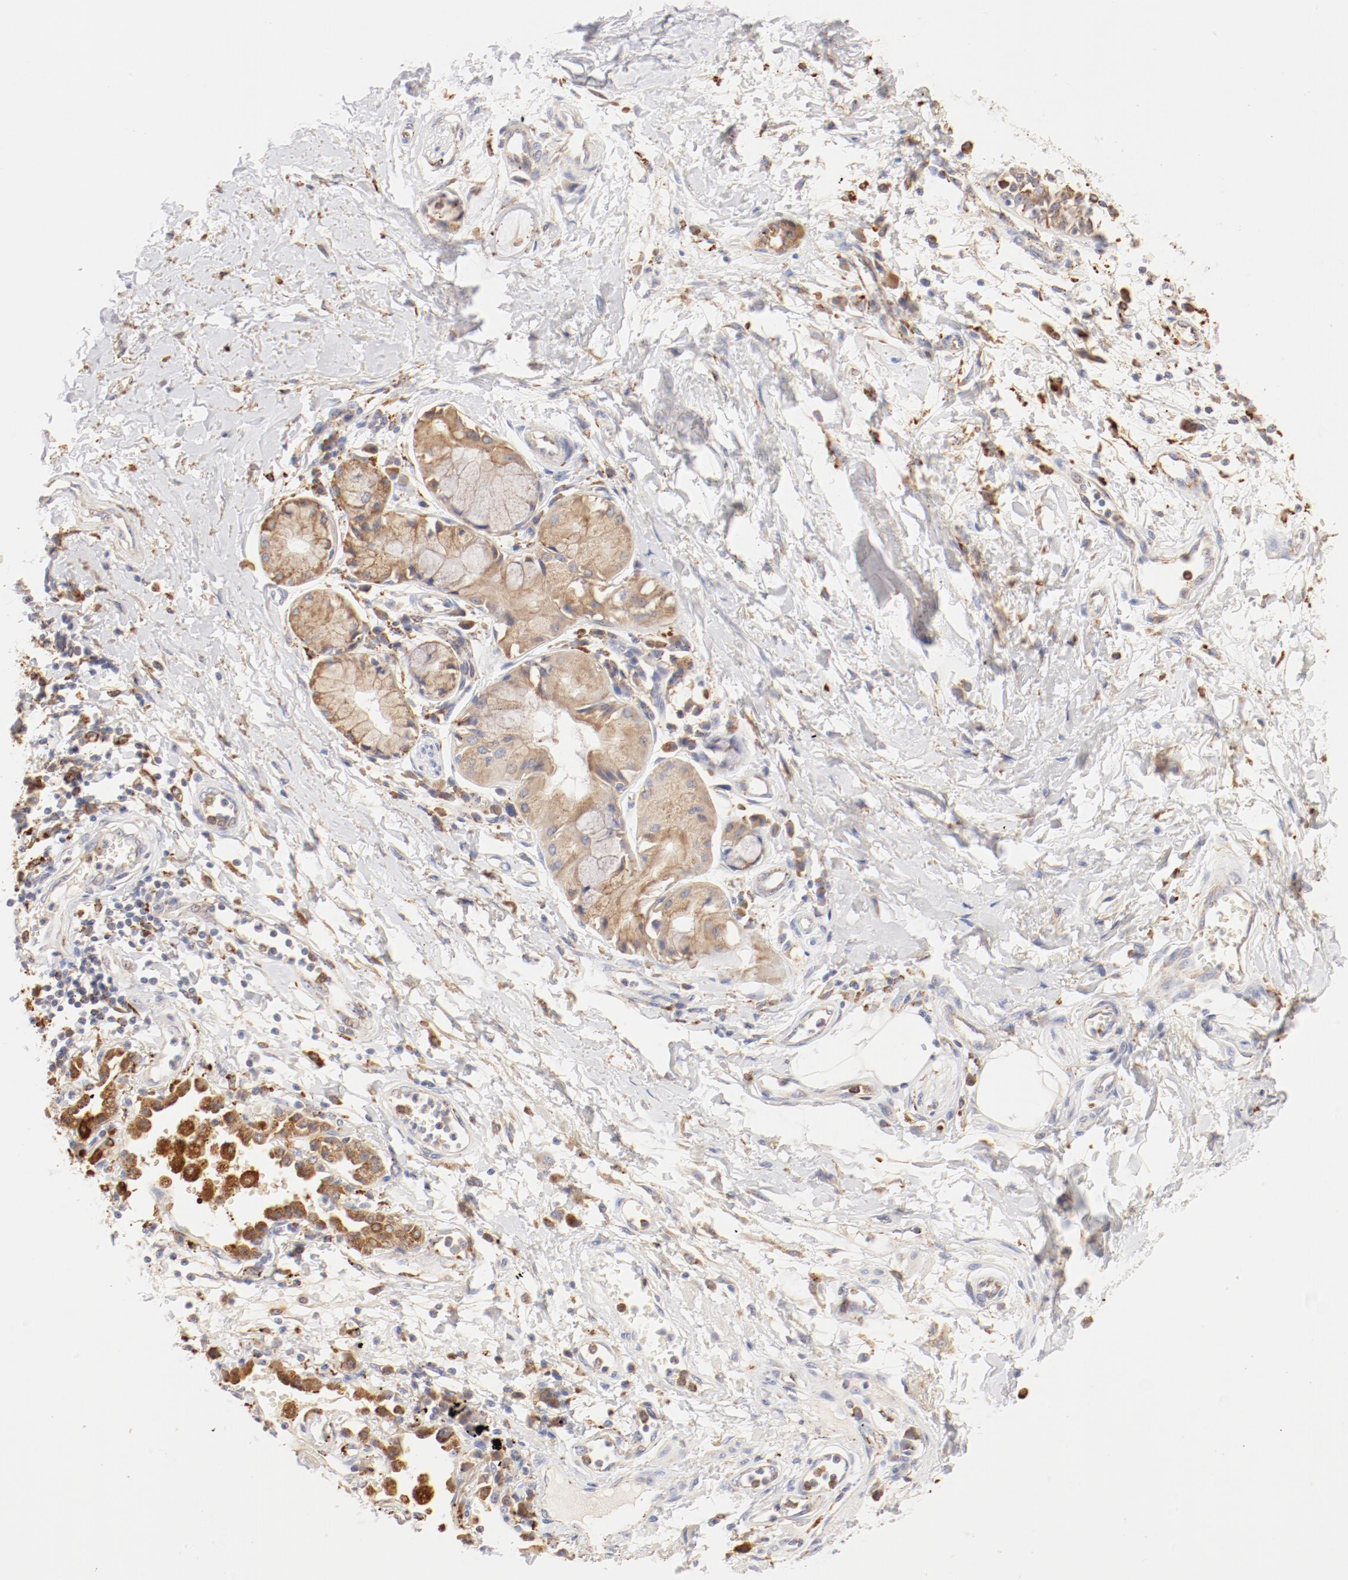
{"staining": {"intensity": "weak", "quantity": ">75%", "location": "cytoplasmic/membranous"}, "tissue": "adipose tissue", "cell_type": "Adipocytes", "image_type": "normal", "snomed": [{"axis": "morphology", "description": "Normal tissue, NOS"}, {"axis": "morphology", "description": "Adenocarcinoma, NOS"}, {"axis": "topography", "description": "Cartilage tissue"}, {"axis": "topography", "description": "Bronchus"}, {"axis": "topography", "description": "Lung"}], "caption": "Normal adipose tissue displays weak cytoplasmic/membranous expression in approximately >75% of adipocytes.", "gene": "CTSH", "patient": {"sex": "female", "age": 67}}